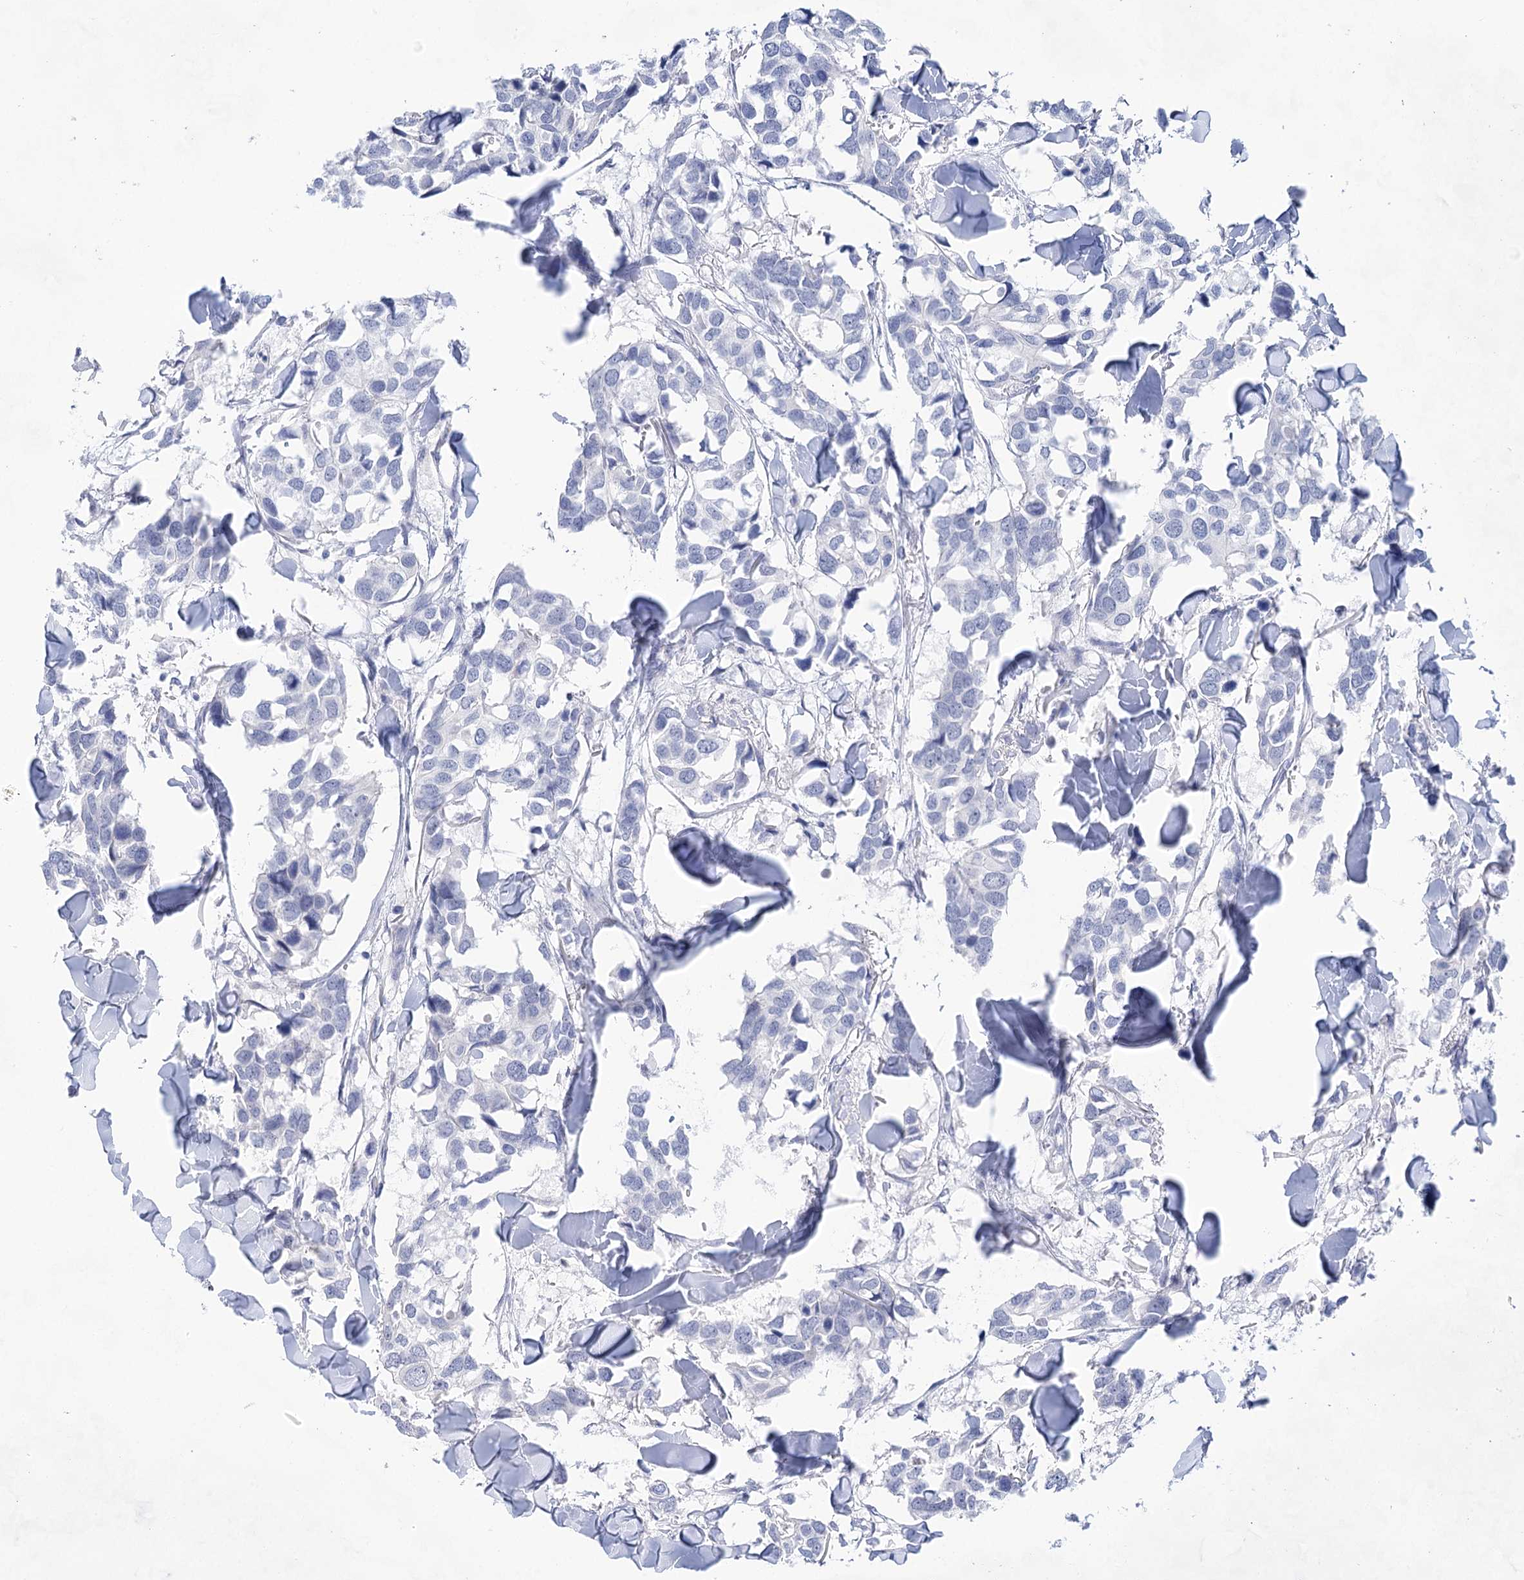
{"staining": {"intensity": "negative", "quantity": "none", "location": "none"}, "tissue": "breast cancer", "cell_type": "Tumor cells", "image_type": "cancer", "snomed": [{"axis": "morphology", "description": "Duct carcinoma"}, {"axis": "topography", "description": "Breast"}], "caption": "Immunohistochemistry of human intraductal carcinoma (breast) exhibits no positivity in tumor cells.", "gene": "LALBA", "patient": {"sex": "female", "age": 83}}